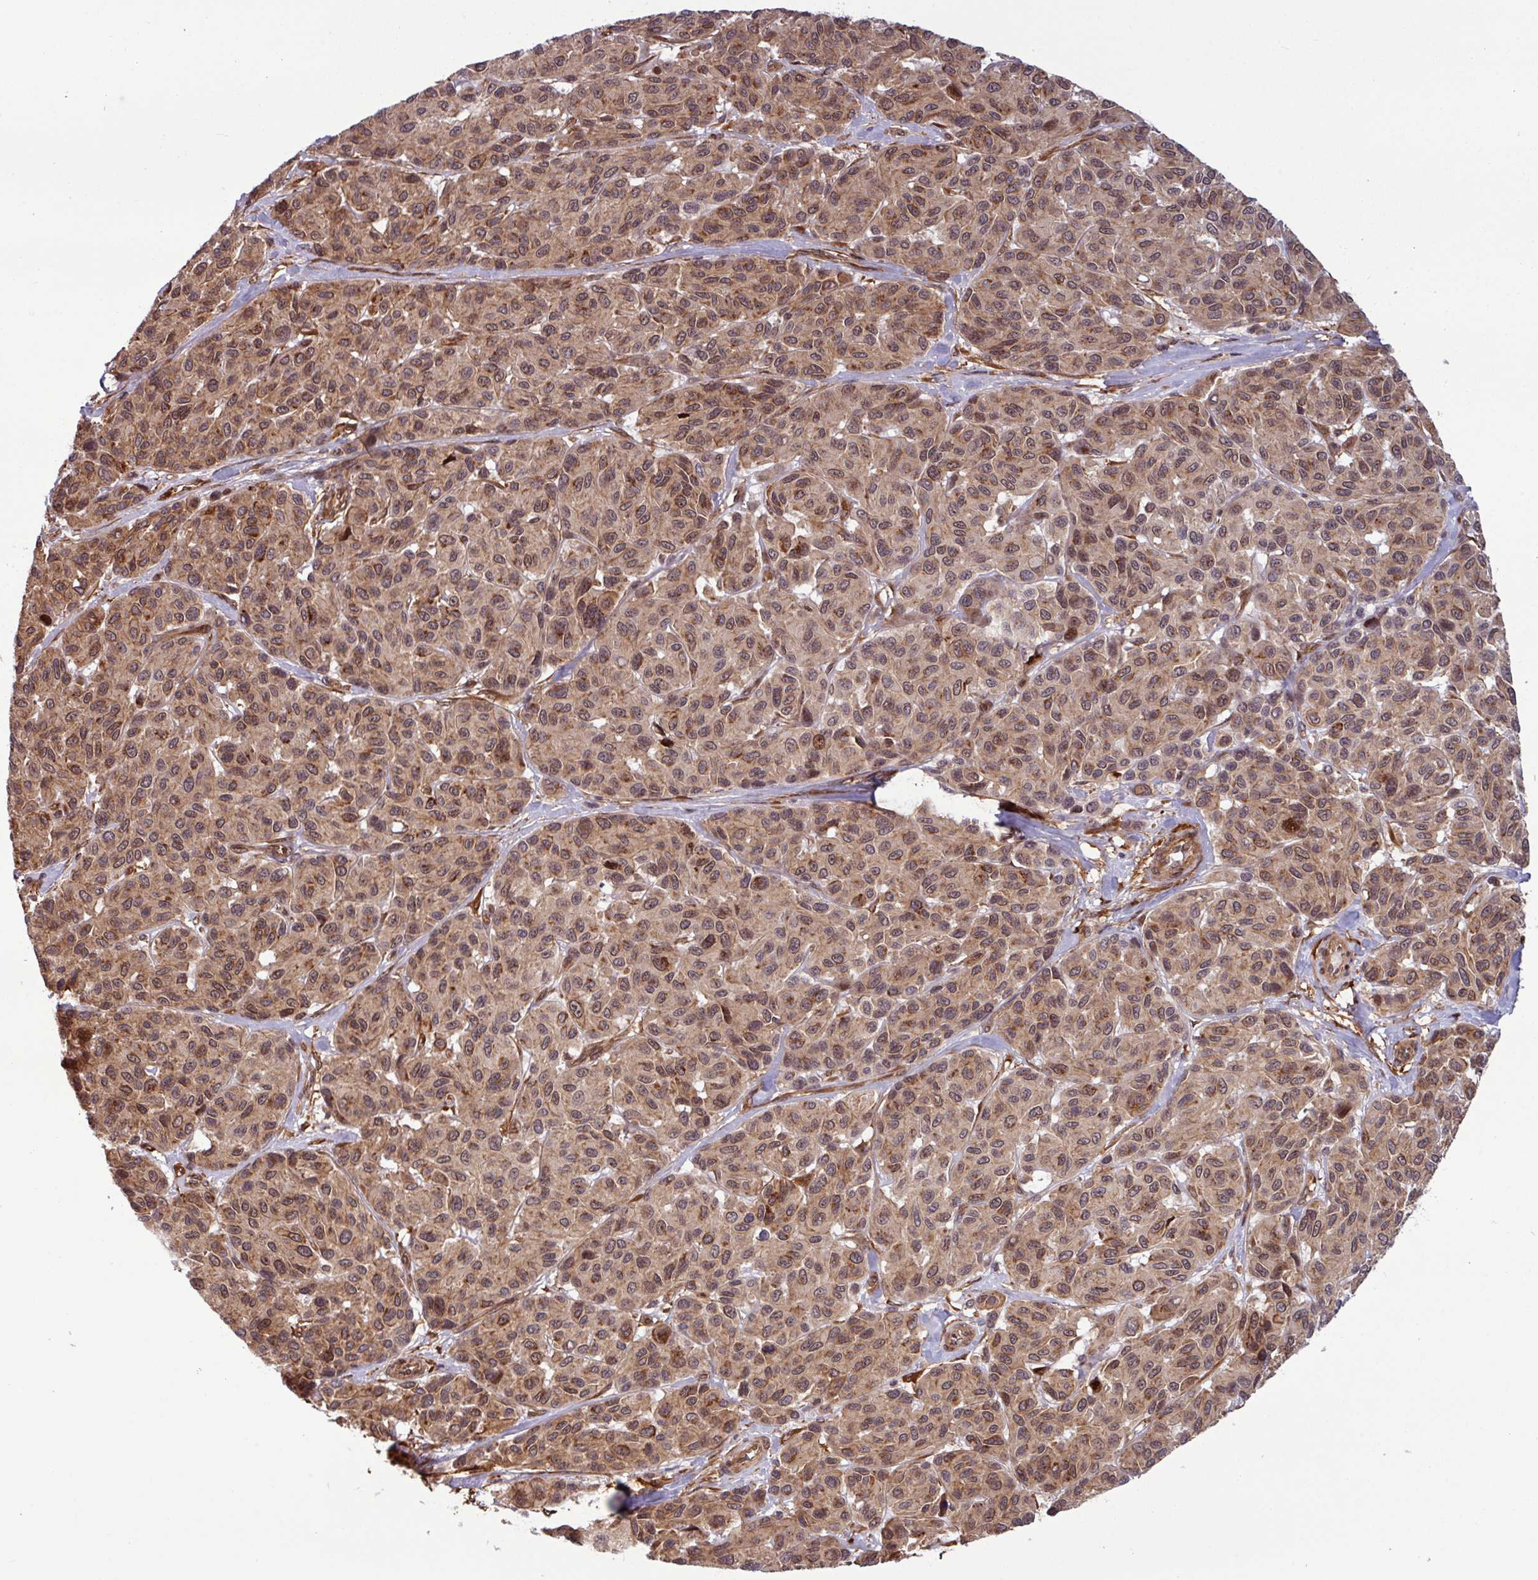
{"staining": {"intensity": "moderate", "quantity": ">75%", "location": "cytoplasmic/membranous"}, "tissue": "melanoma", "cell_type": "Tumor cells", "image_type": "cancer", "snomed": [{"axis": "morphology", "description": "Malignant melanoma, NOS"}, {"axis": "topography", "description": "Skin"}], "caption": "This photomicrograph shows malignant melanoma stained with immunohistochemistry to label a protein in brown. The cytoplasmic/membranous of tumor cells show moderate positivity for the protein. Nuclei are counter-stained blue.", "gene": "C7orf50", "patient": {"sex": "female", "age": 66}}